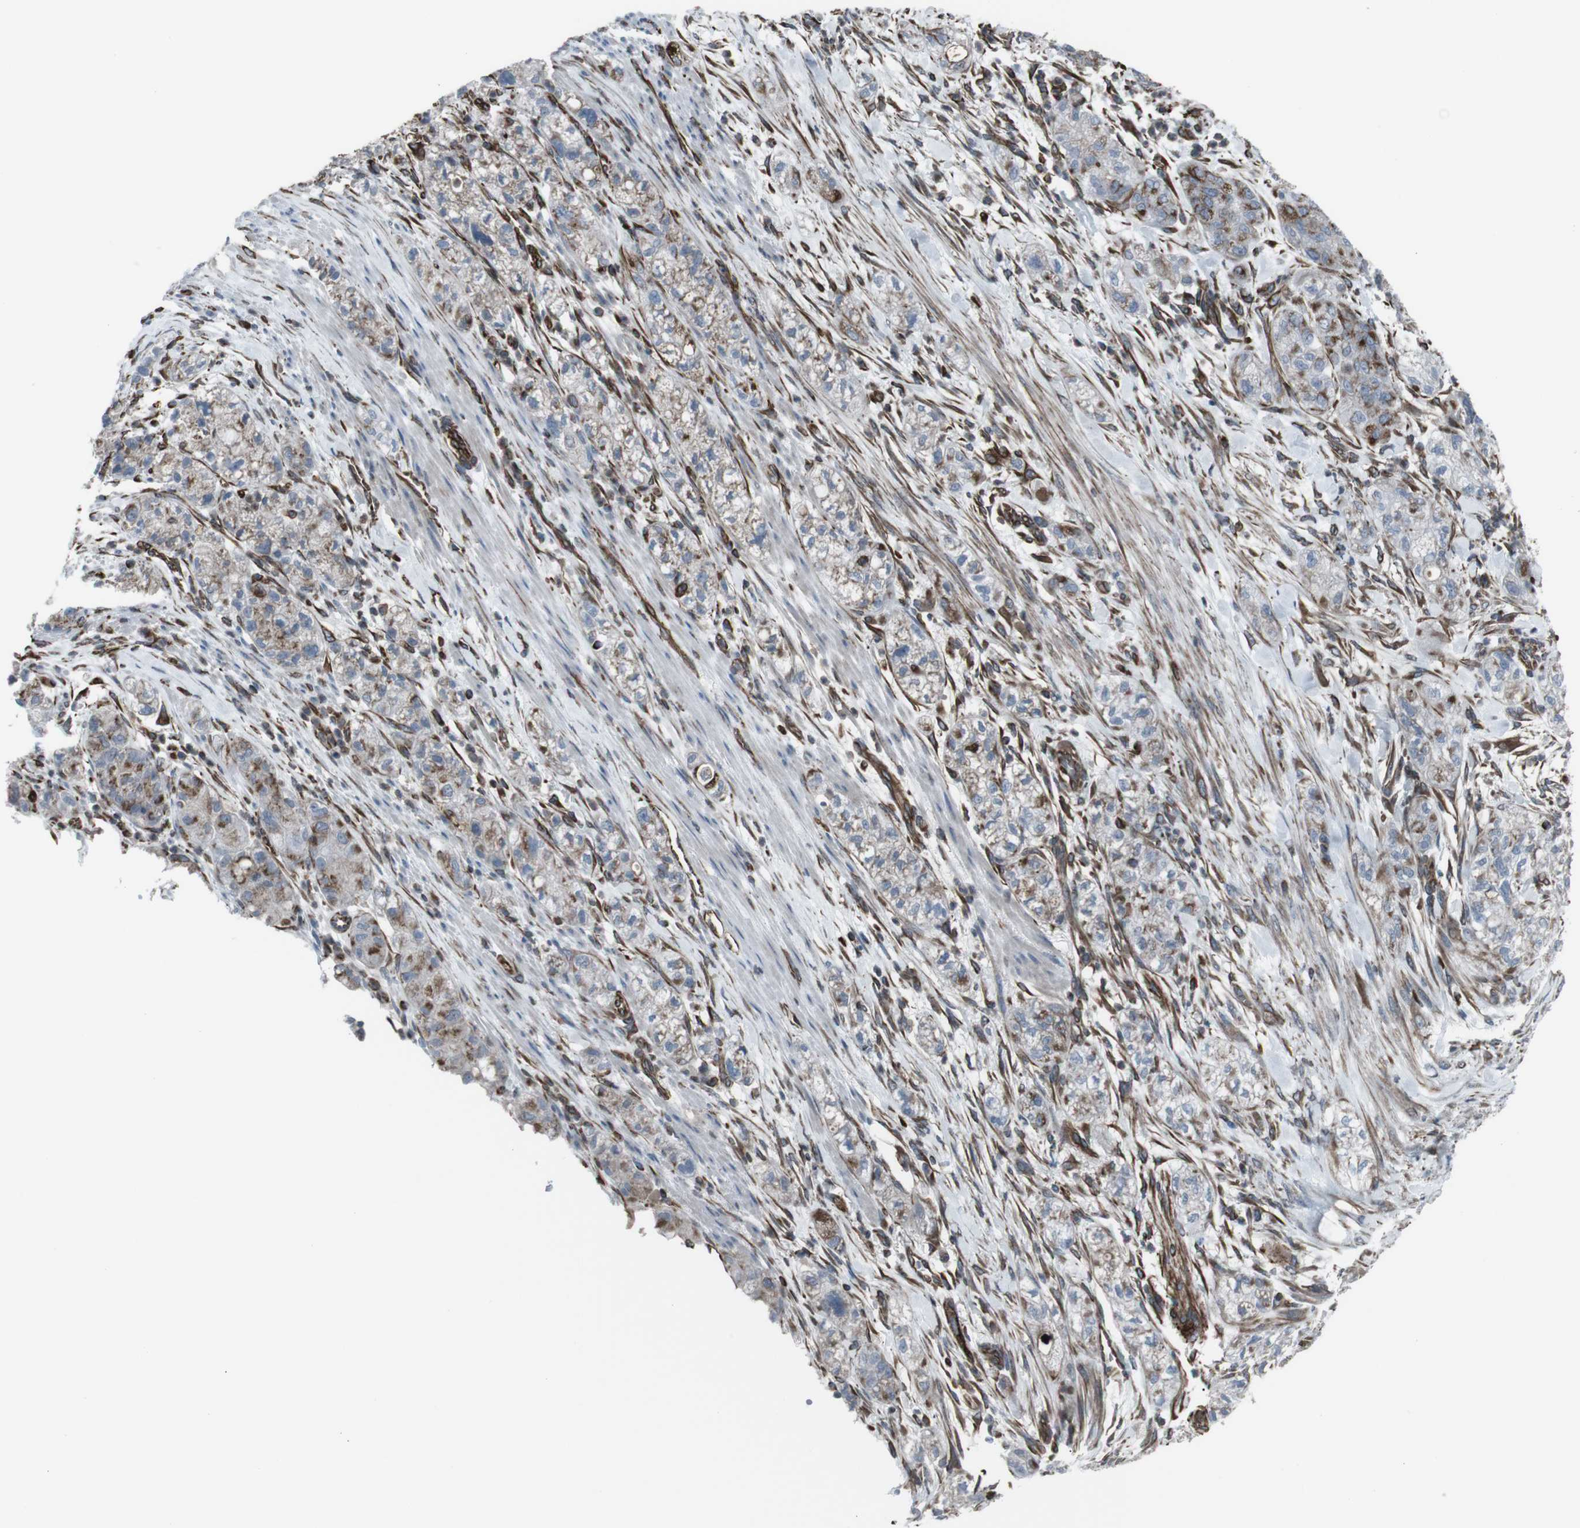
{"staining": {"intensity": "moderate", "quantity": "25%-75%", "location": "cytoplasmic/membranous"}, "tissue": "pancreatic cancer", "cell_type": "Tumor cells", "image_type": "cancer", "snomed": [{"axis": "morphology", "description": "Adenocarcinoma, NOS"}, {"axis": "topography", "description": "Pancreas"}], "caption": "Tumor cells reveal moderate cytoplasmic/membranous expression in approximately 25%-75% of cells in pancreatic cancer. The staining is performed using DAB (3,3'-diaminobenzidine) brown chromogen to label protein expression. The nuclei are counter-stained blue using hematoxylin.", "gene": "TMEM141", "patient": {"sex": "female", "age": 78}}